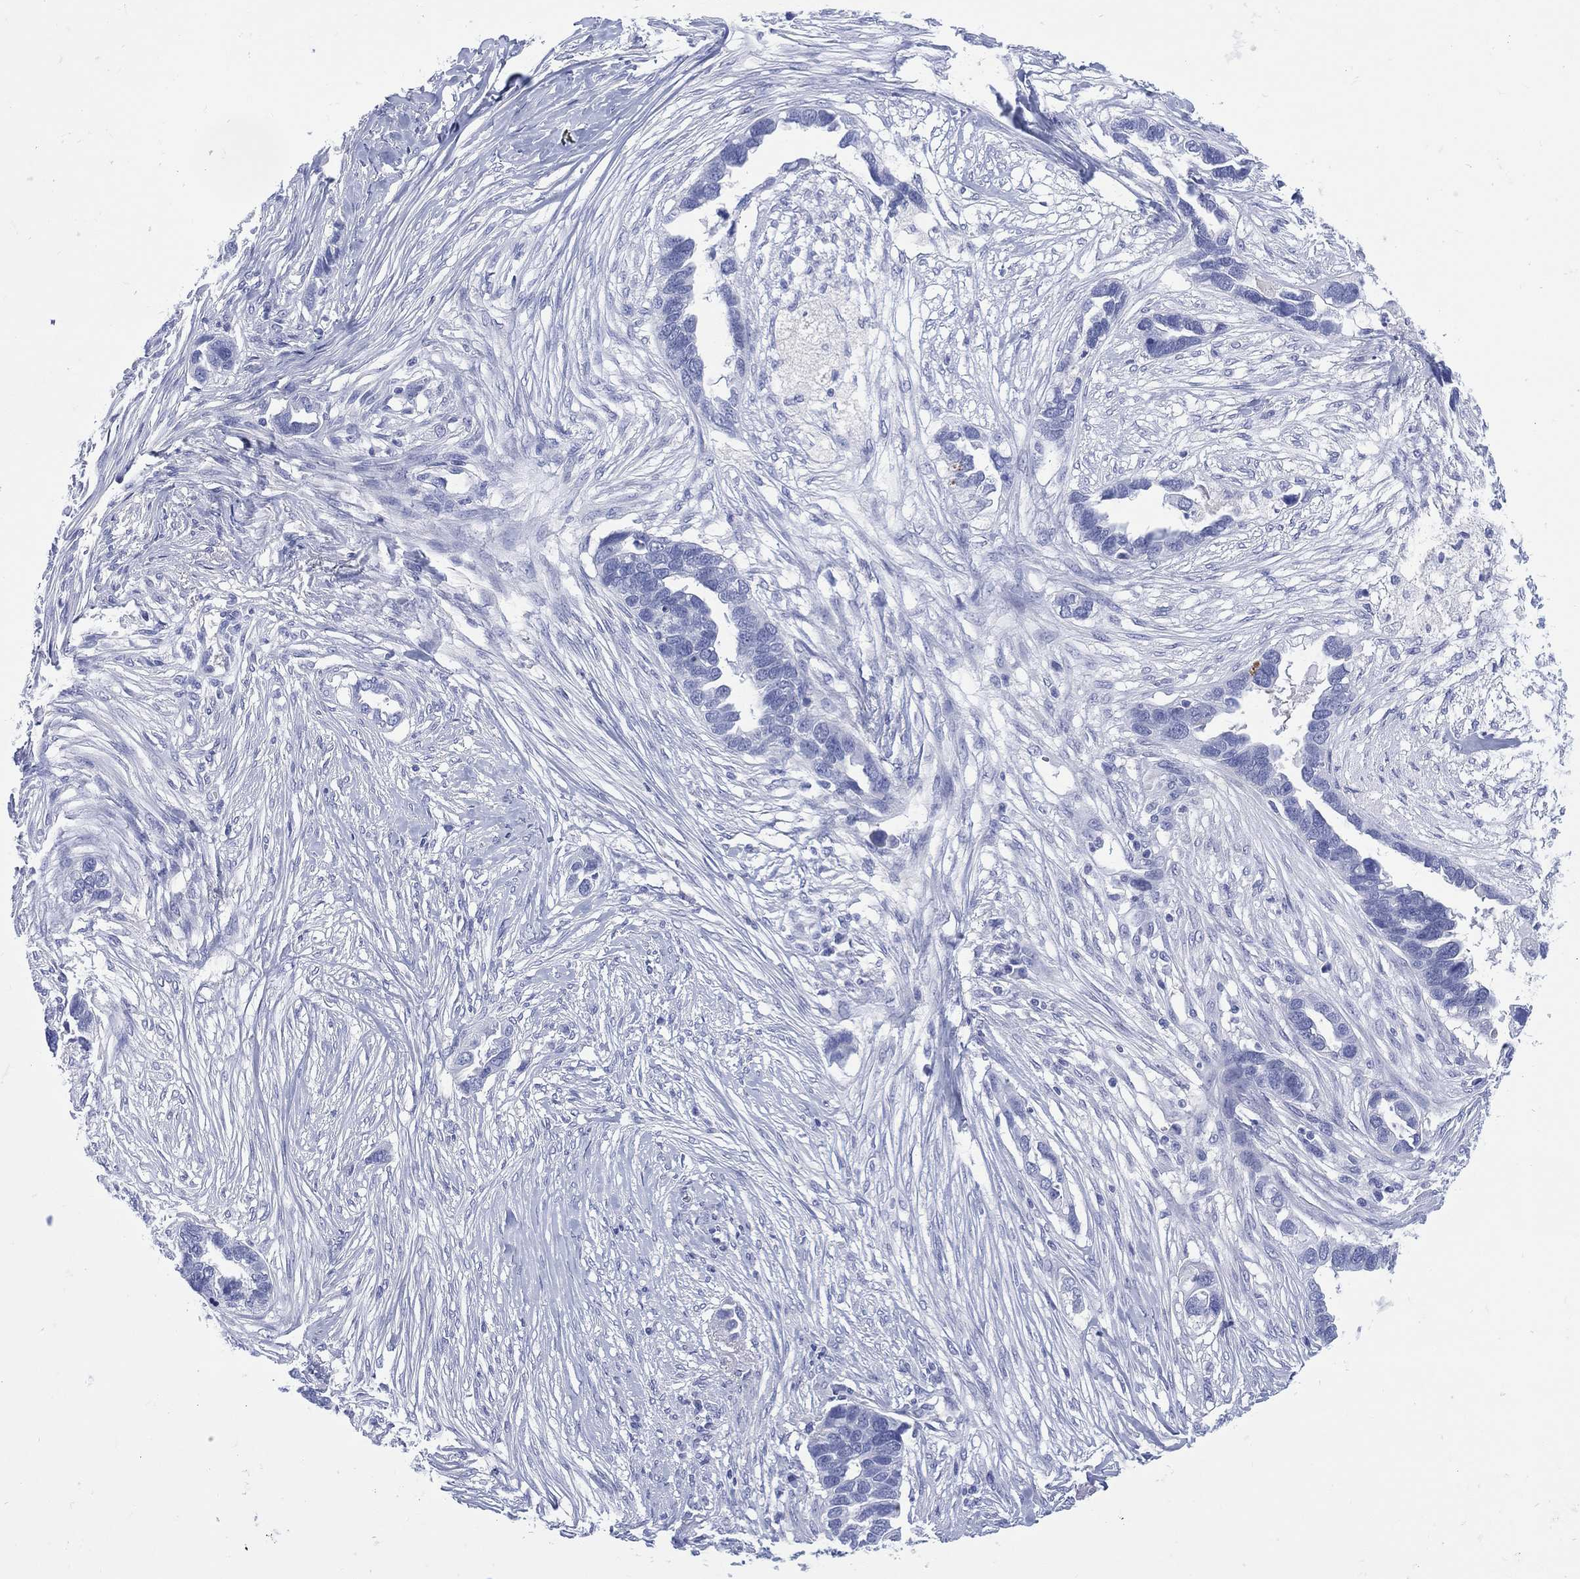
{"staining": {"intensity": "negative", "quantity": "none", "location": "none"}, "tissue": "ovarian cancer", "cell_type": "Tumor cells", "image_type": "cancer", "snomed": [{"axis": "morphology", "description": "Cystadenocarcinoma, serous, NOS"}, {"axis": "topography", "description": "Ovary"}], "caption": "There is no significant expression in tumor cells of ovarian serous cystadenocarcinoma.", "gene": "LRRD1", "patient": {"sex": "female", "age": 54}}